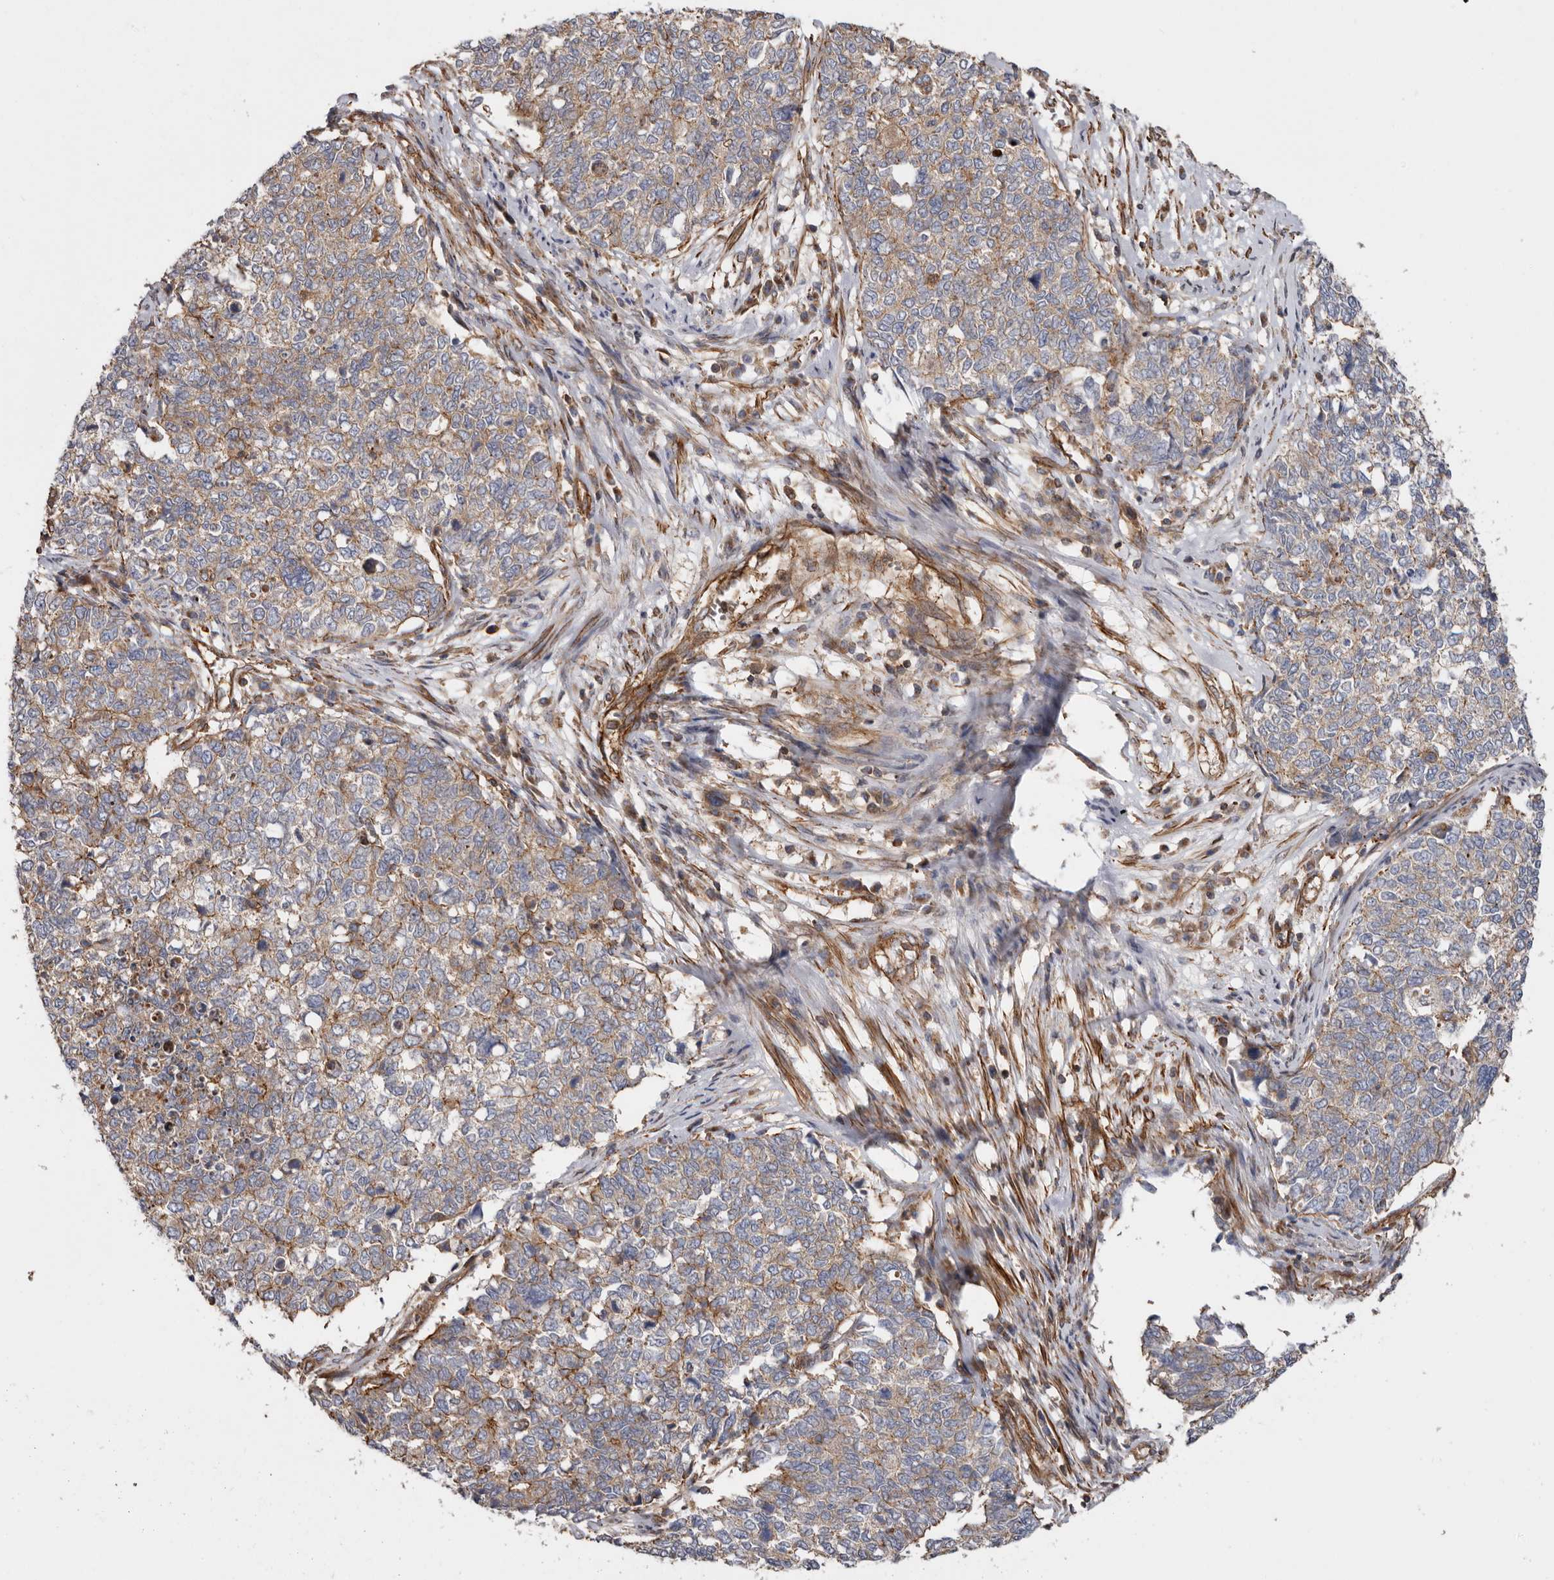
{"staining": {"intensity": "moderate", "quantity": "25%-75%", "location": "cytoplasmic/membranous"}, "tissue": "cervical cancer", "cell_type": "Tumor cells", "image_type": "cancer", "snomed": [{"axis": "morphology", "description": "Squamous cell carcinoma, NOS"}, {"axis": "topography", "description": "Cervix"}], "caption": "Squamous cell carcinoma (cervical) was stained to show a protein in brown. There is medium levels of moderate cytoplasmic/membranous expression in approximately 25%-75% of tumor cells. (brown staining indicates protein expression, while blue staining denotes nuclei).", "gene": "TMC7", "patient": {"sex": "female", "age": 63}}